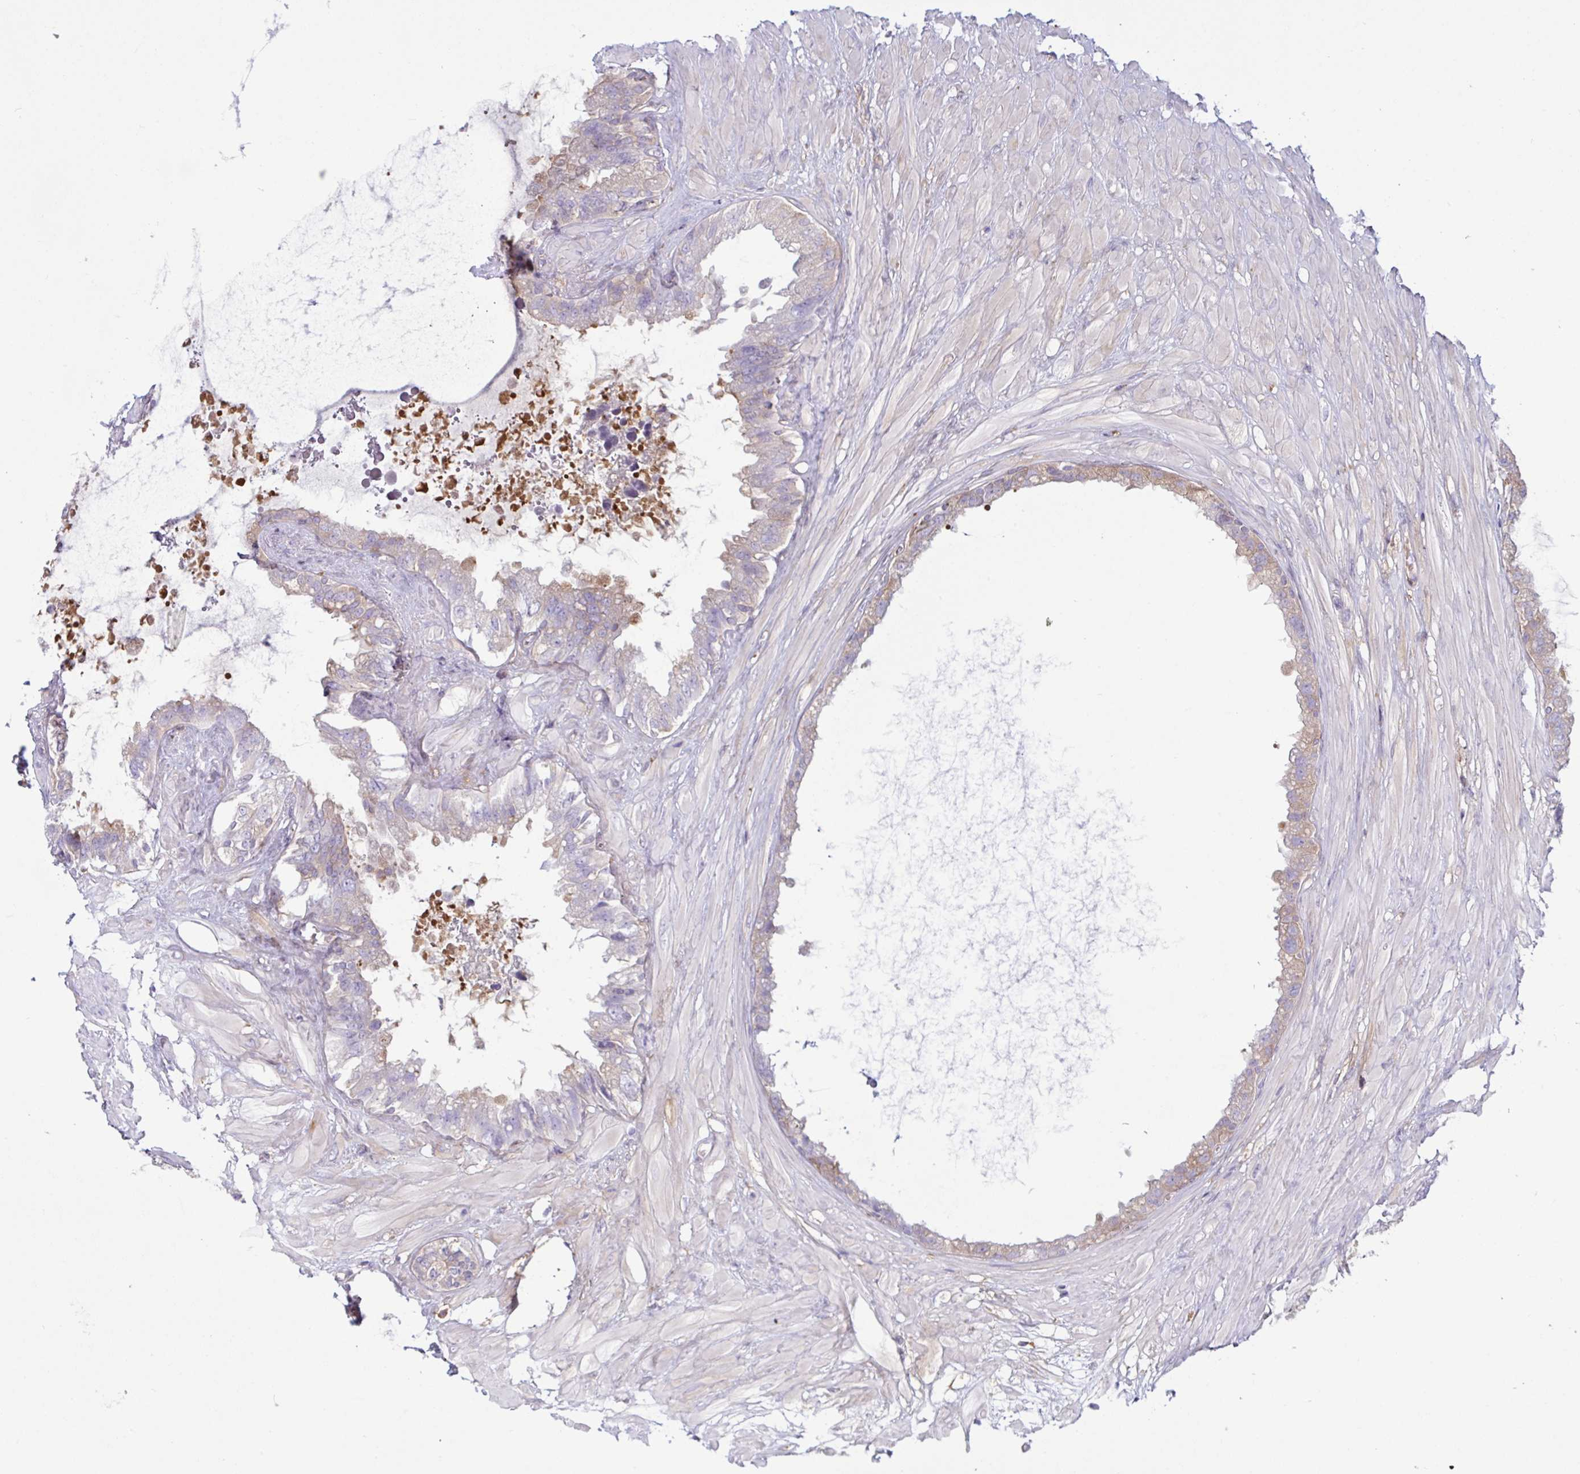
{"staining": {"intensity": "weak", "quantity": "<25%", "location": "cytoplasmic/membranous"}, "tissue": "seminal vesicle", "cell_type": "Glandular cells", "image_type": "normal", "snomed": [{"axis": "morphology", "description": "Normal tissue, NOS"}, {"axis": "topography", "description": "Seminal veicle"}, {"axis": "topography", "description": "Peripheral nerve tissue"}], "caption": "Immunohistochemistry (IHC) histopathology image of benign seminal vesicle: human seminal vesicle stained with DAB exhibits no significant protein staining in glandular cells. (Stains: DAB (3,3'-diaminobenzidine) immunohistochemistry with hematoxylin counter stain, Microscopy: brightfield microscopy at high magnification).", "gene": "TSC22D3", "patient": {"sex": "male", "age": 76}}